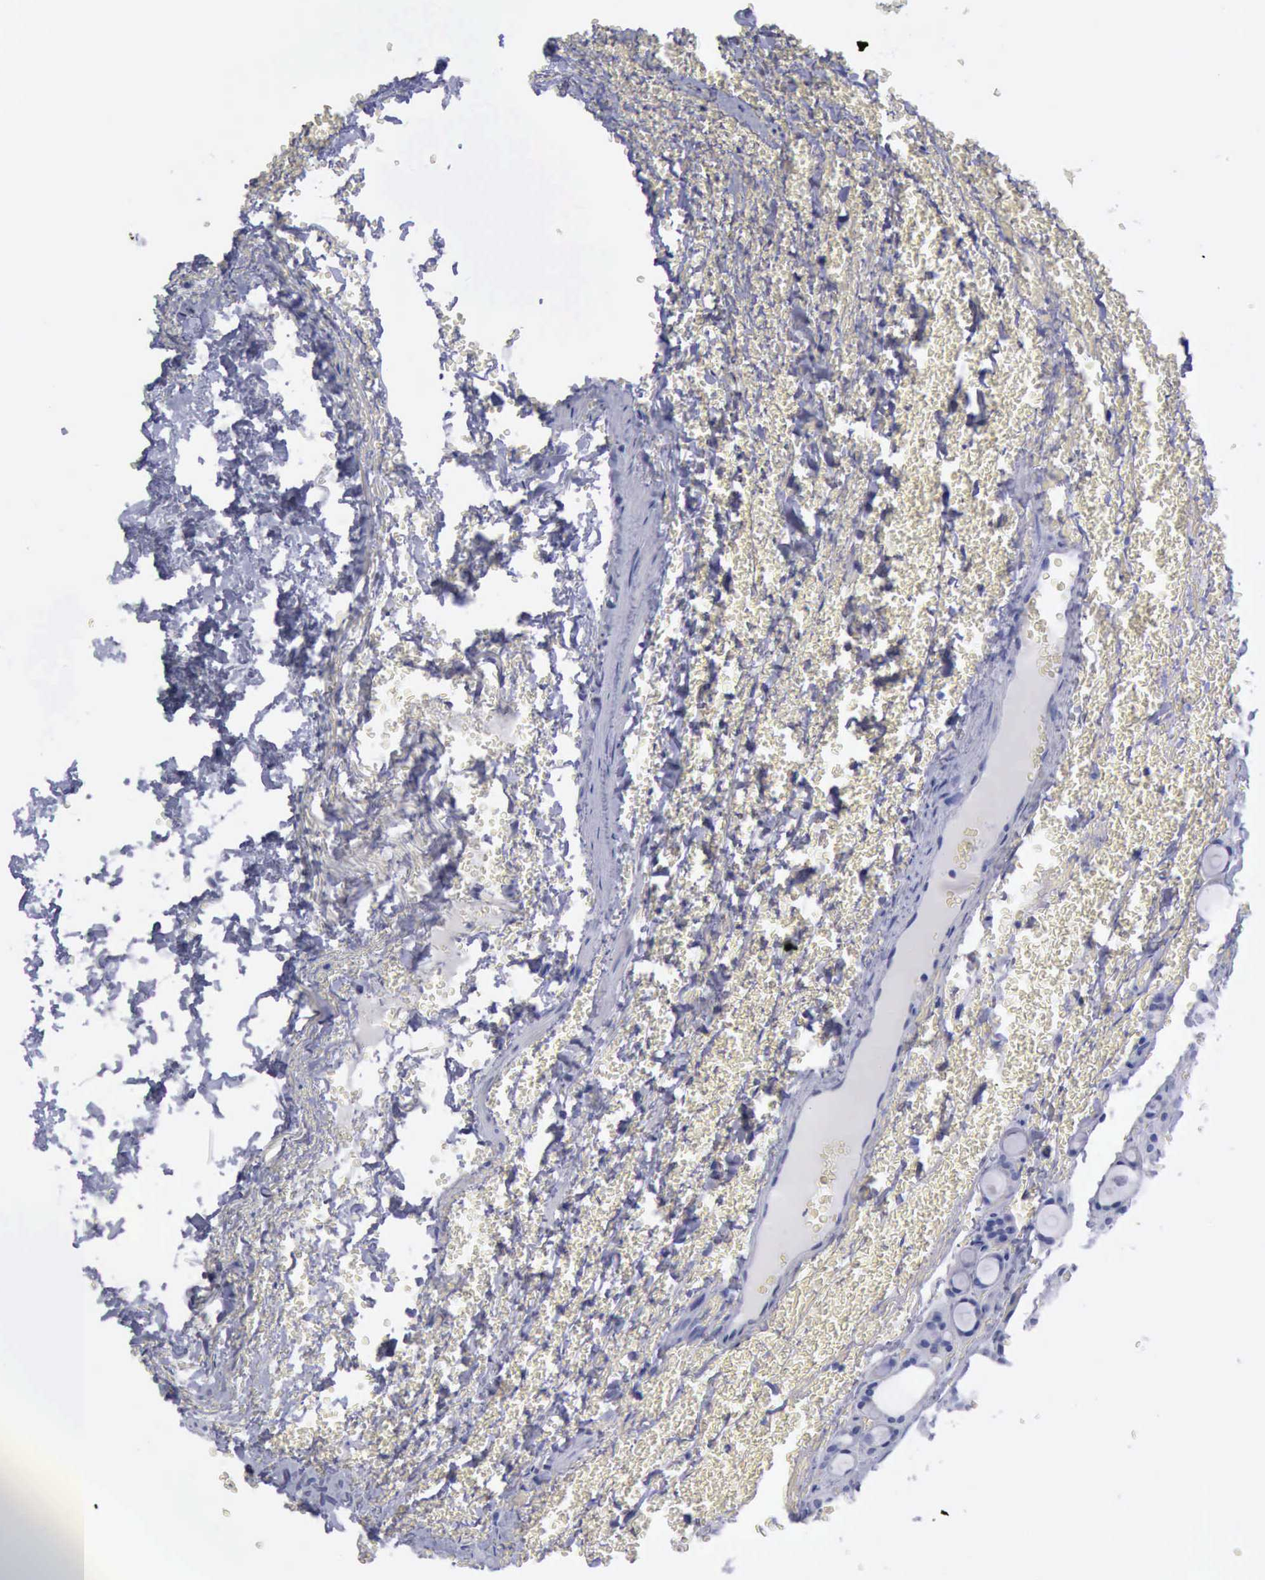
{"staining": {"intensity": "negative", "quantity": "none", "location": "none"}, "tissue": "thyroid cancer", "cell_type": "Tumor cells", "image_type": "cancer", "snomed": [{"axis": "morphology", "description": "Follicular adenoma carcinoma, NOS"}, {"axis": "topography", "description": "Thyroid gland"}], "caption": "Immunohistochemical staining of thyroid cancer (follicular adenoma carcinoma) exhibits no significant expression in tumor cells.", "gene": "KRT13", "patient": {"sex": "female", "age": 71}}